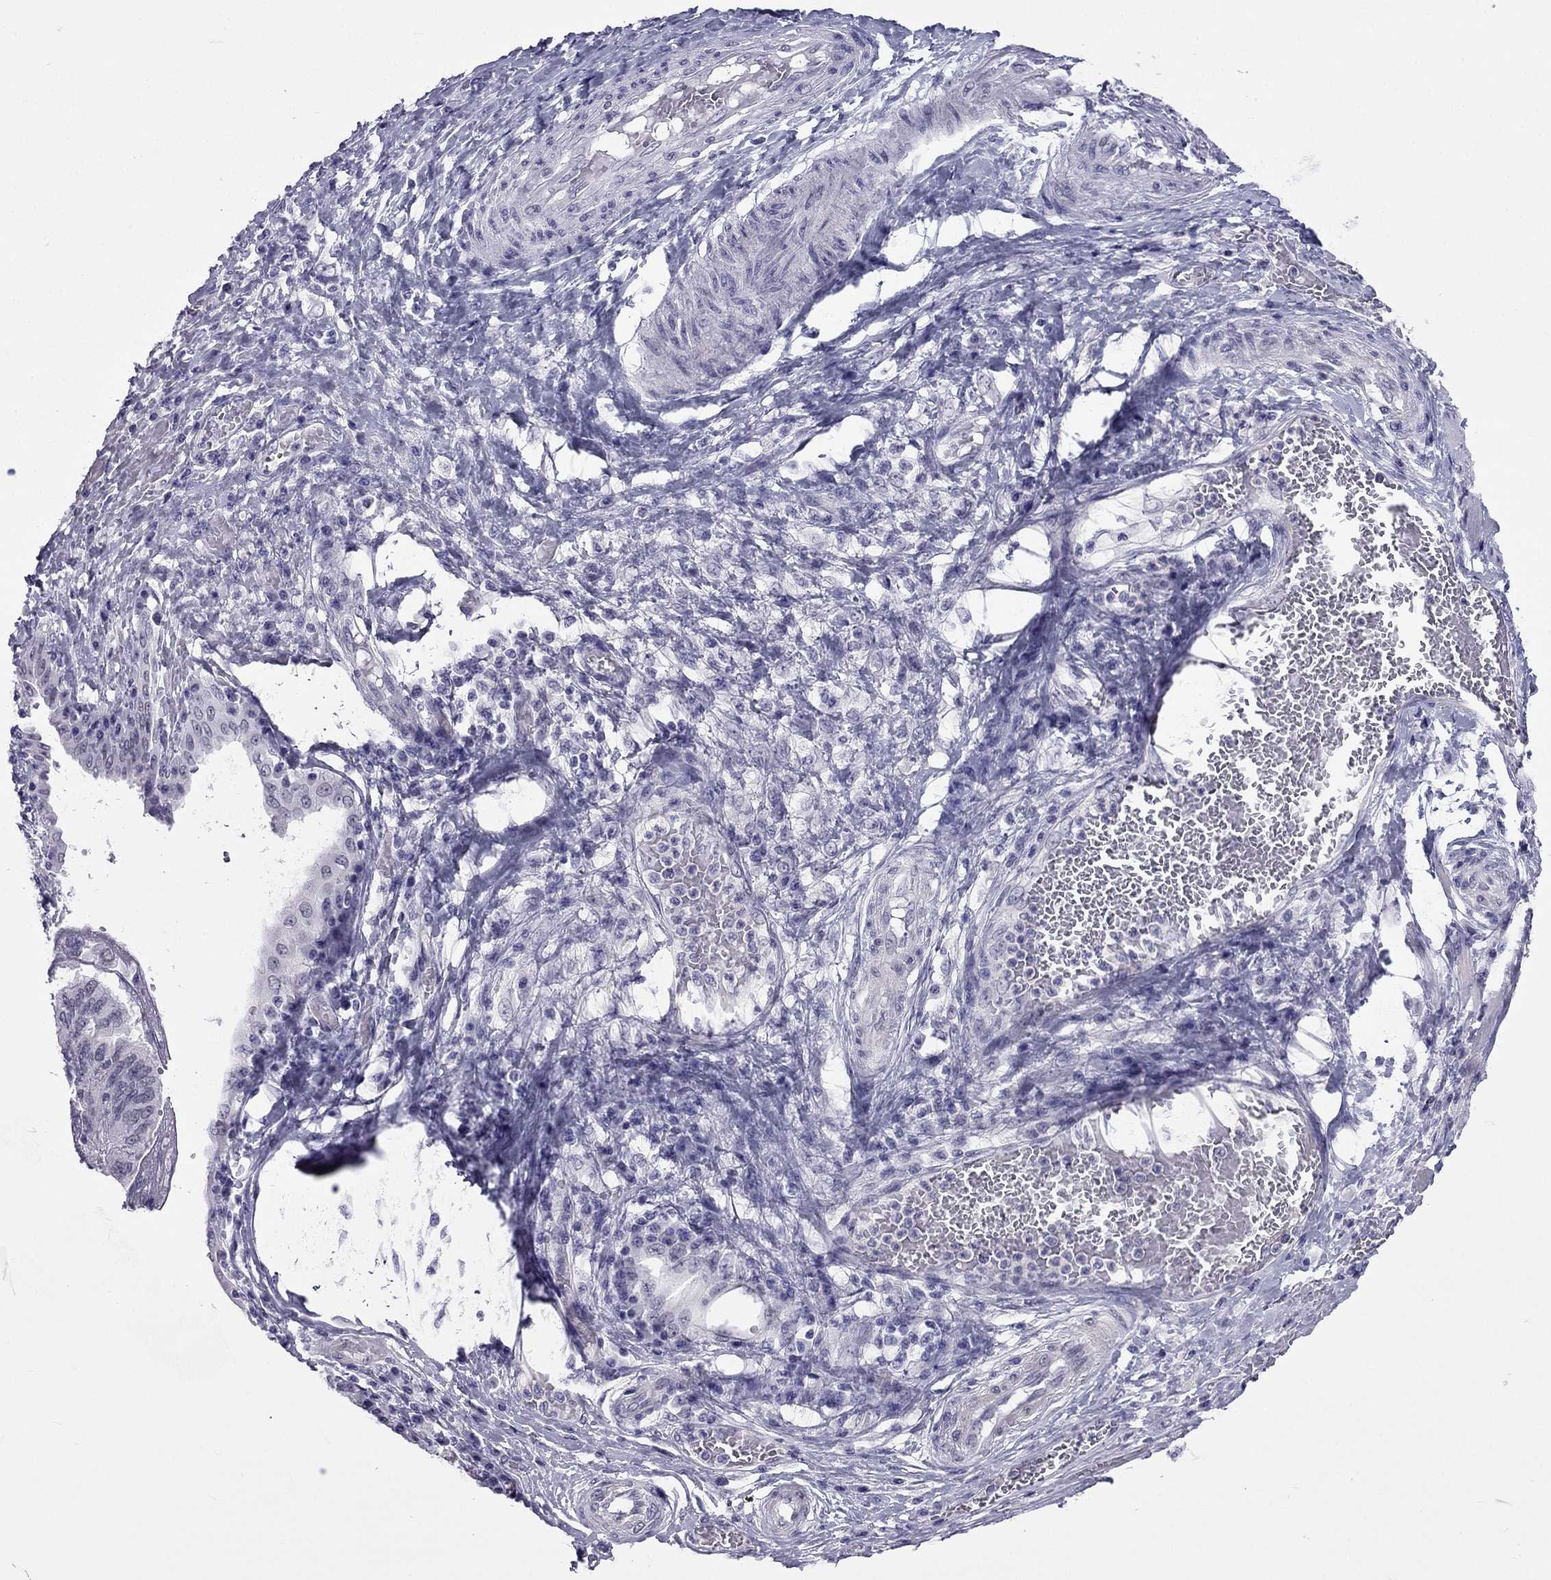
{"staining": {"intensity": "negative", "quantity": "none", "location": "none"}, "tissue": "ovarian cancer", "cell_type": "Tumor cells", "image_type": "cancer", "snomed": [{"axis": "morphology", "description": "Cystadenocarcinoma, serous, NOS"}, {"axis": "topography", "description": "Ovary"}], "caption": "High magnification brightfield microscopy of ovarian cancer stained with DAB (brown) and counterstained with hematoxylin (blue): tumor cells show no significant expression.", "gene": "CROCC2", "patient": {"sex": "female", "age": 79}}